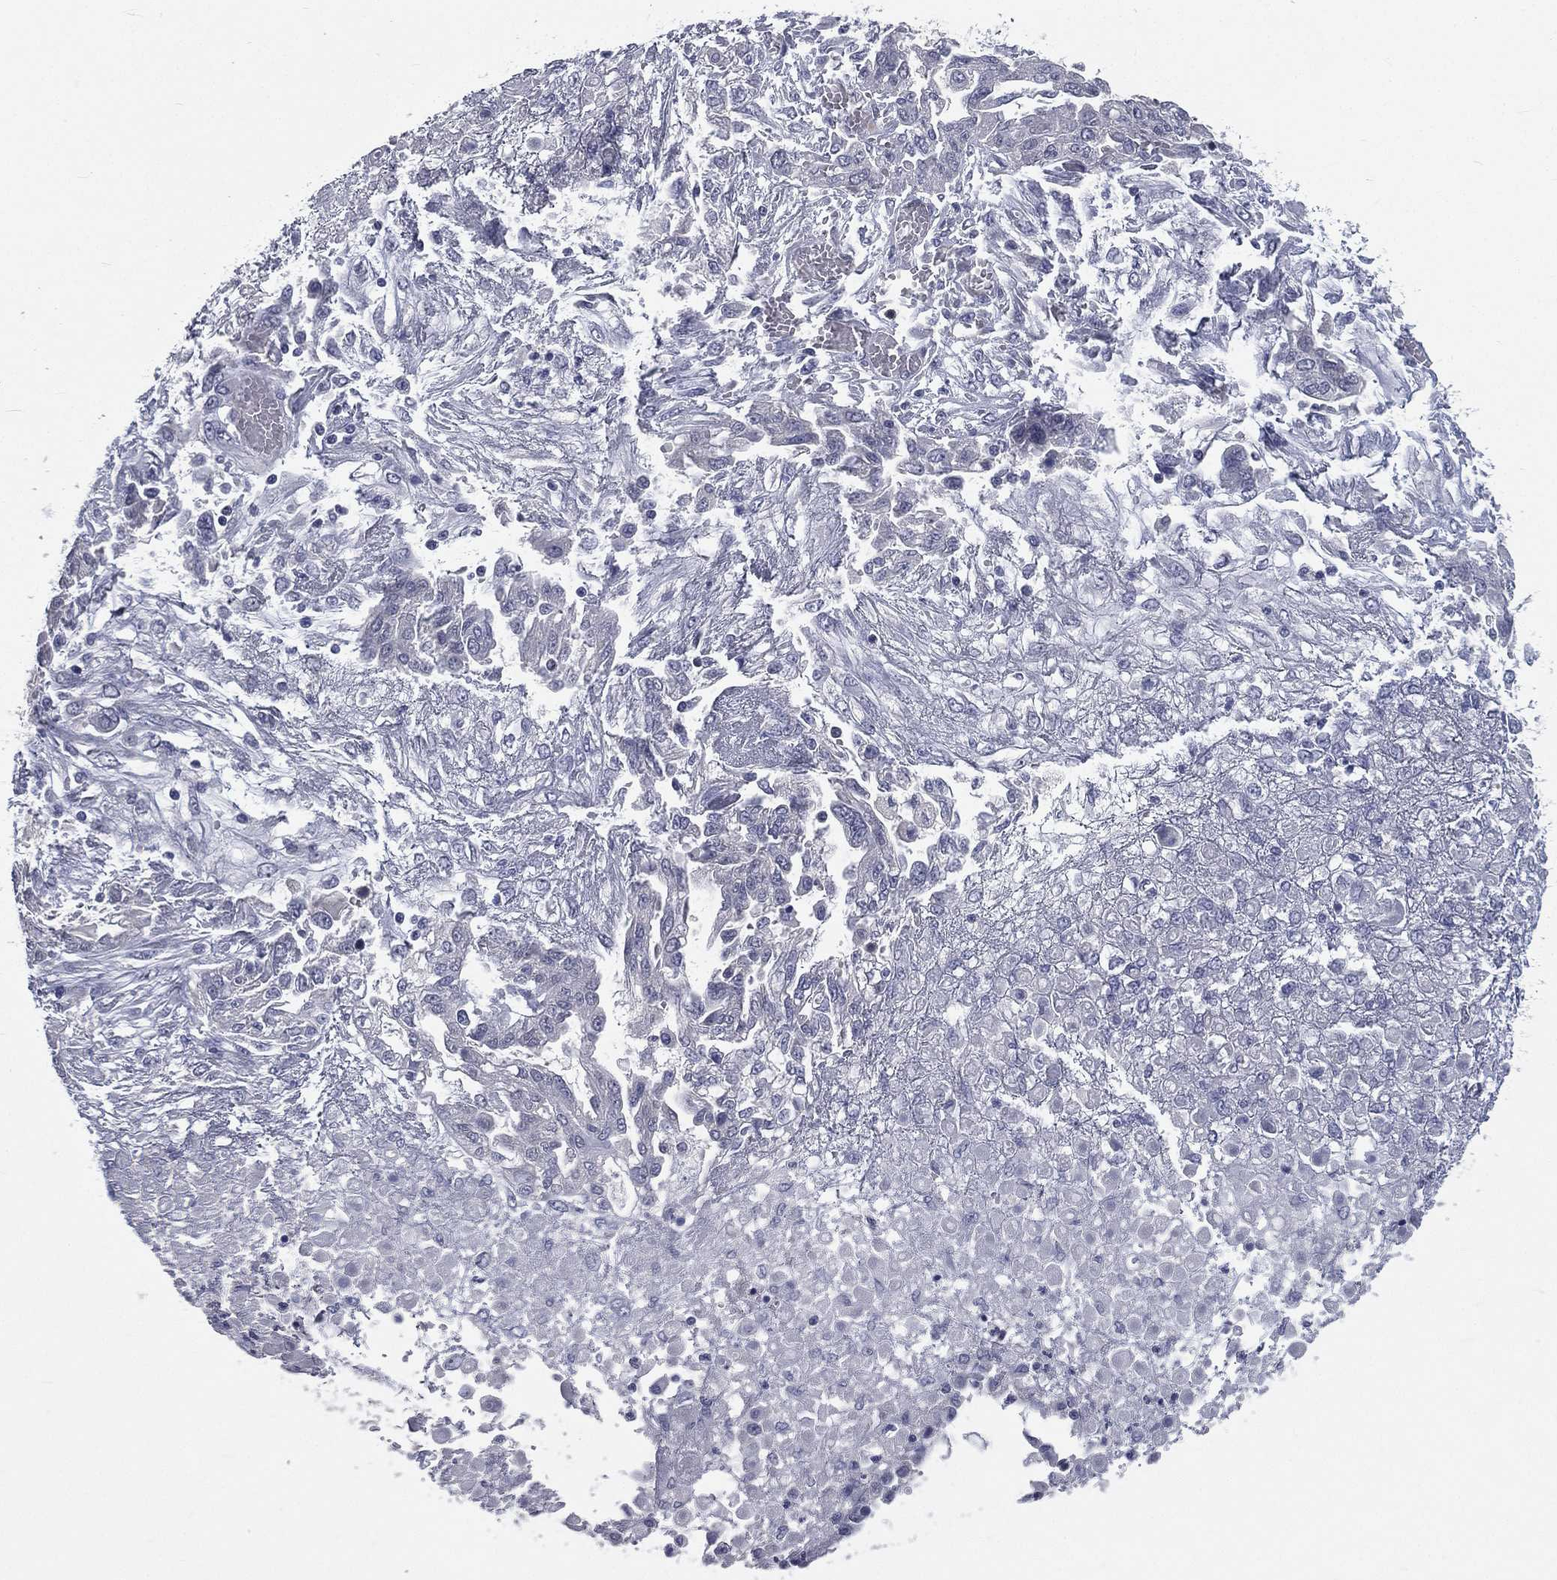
{"staining": {"intensity": "negative", "quantity": "none", "location": "none"}, "tissue": "ovarian cancer", "cell_type": "Tumor cells", "image_type": "cancer", "snomed": [{"axis": "morphology", "description": "Cystadenocarcinoma, serous, NOS"}, {"axis": "topography", "description": "Ovary"}], "caption": "Tumor cells show no significant protein staining in ovarian cancer.", "gene": "IFT27", "patient": {"sex": "female", "age": 67}}